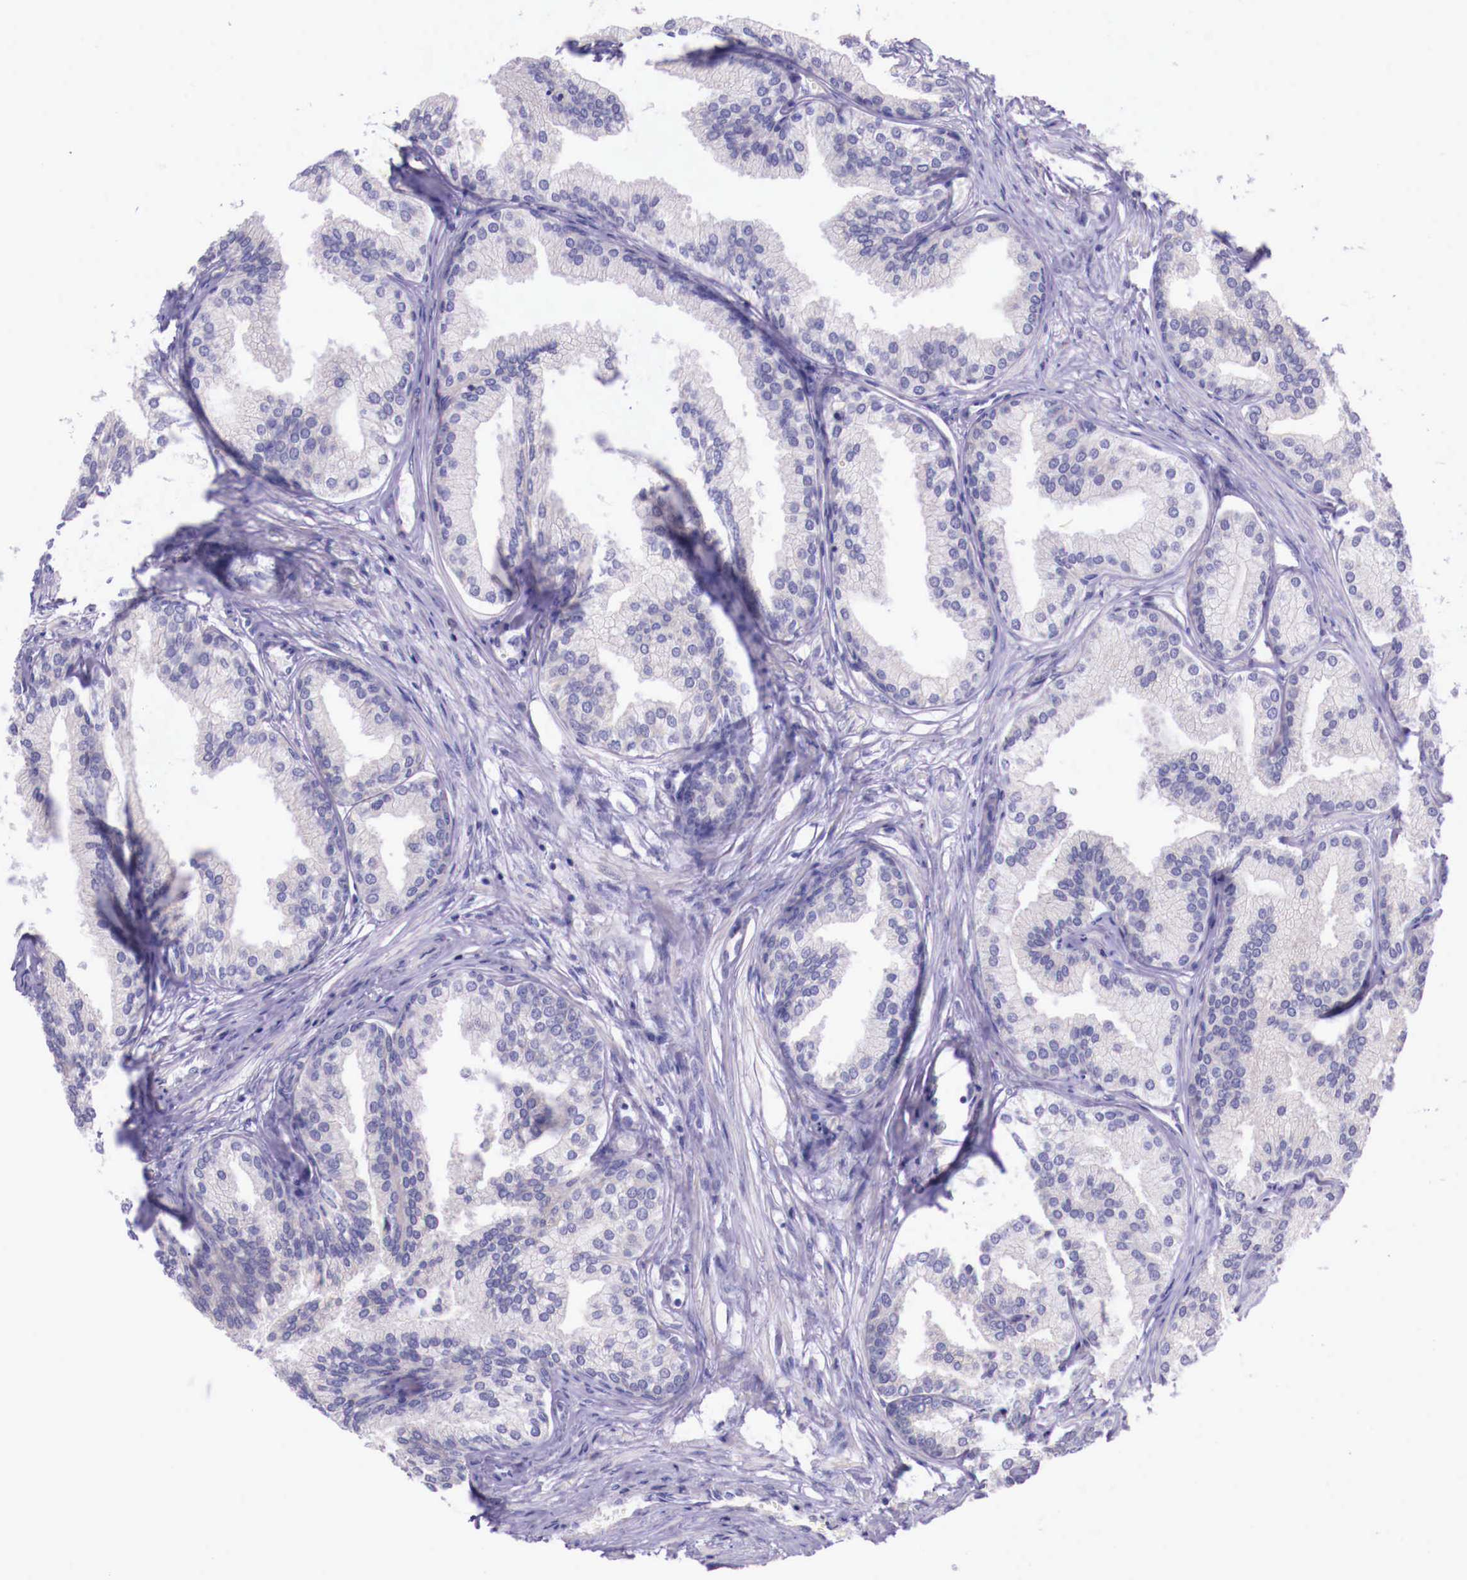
{"staining": {"intensity": "weak", "quantity": "25%-75%", "location": "cytoplasmic/membranous"}, "tissue": "prostate", "cell_type": "Glandular cells", "image_type": "normal", "snomed": [{"axis": "morphology", "description": "Normal tissue, NOS"}, {"axis": "topography", "description": "Prostate"}], "caption": "Immunohistochemical staining of unremarkable human prostate shows weak cytoplasmic/membranous protein expression in approximately 25%-75% of glandular cells.", "gene": "GRIPAP1", "patient": {"sex": "male", "age": 68}}